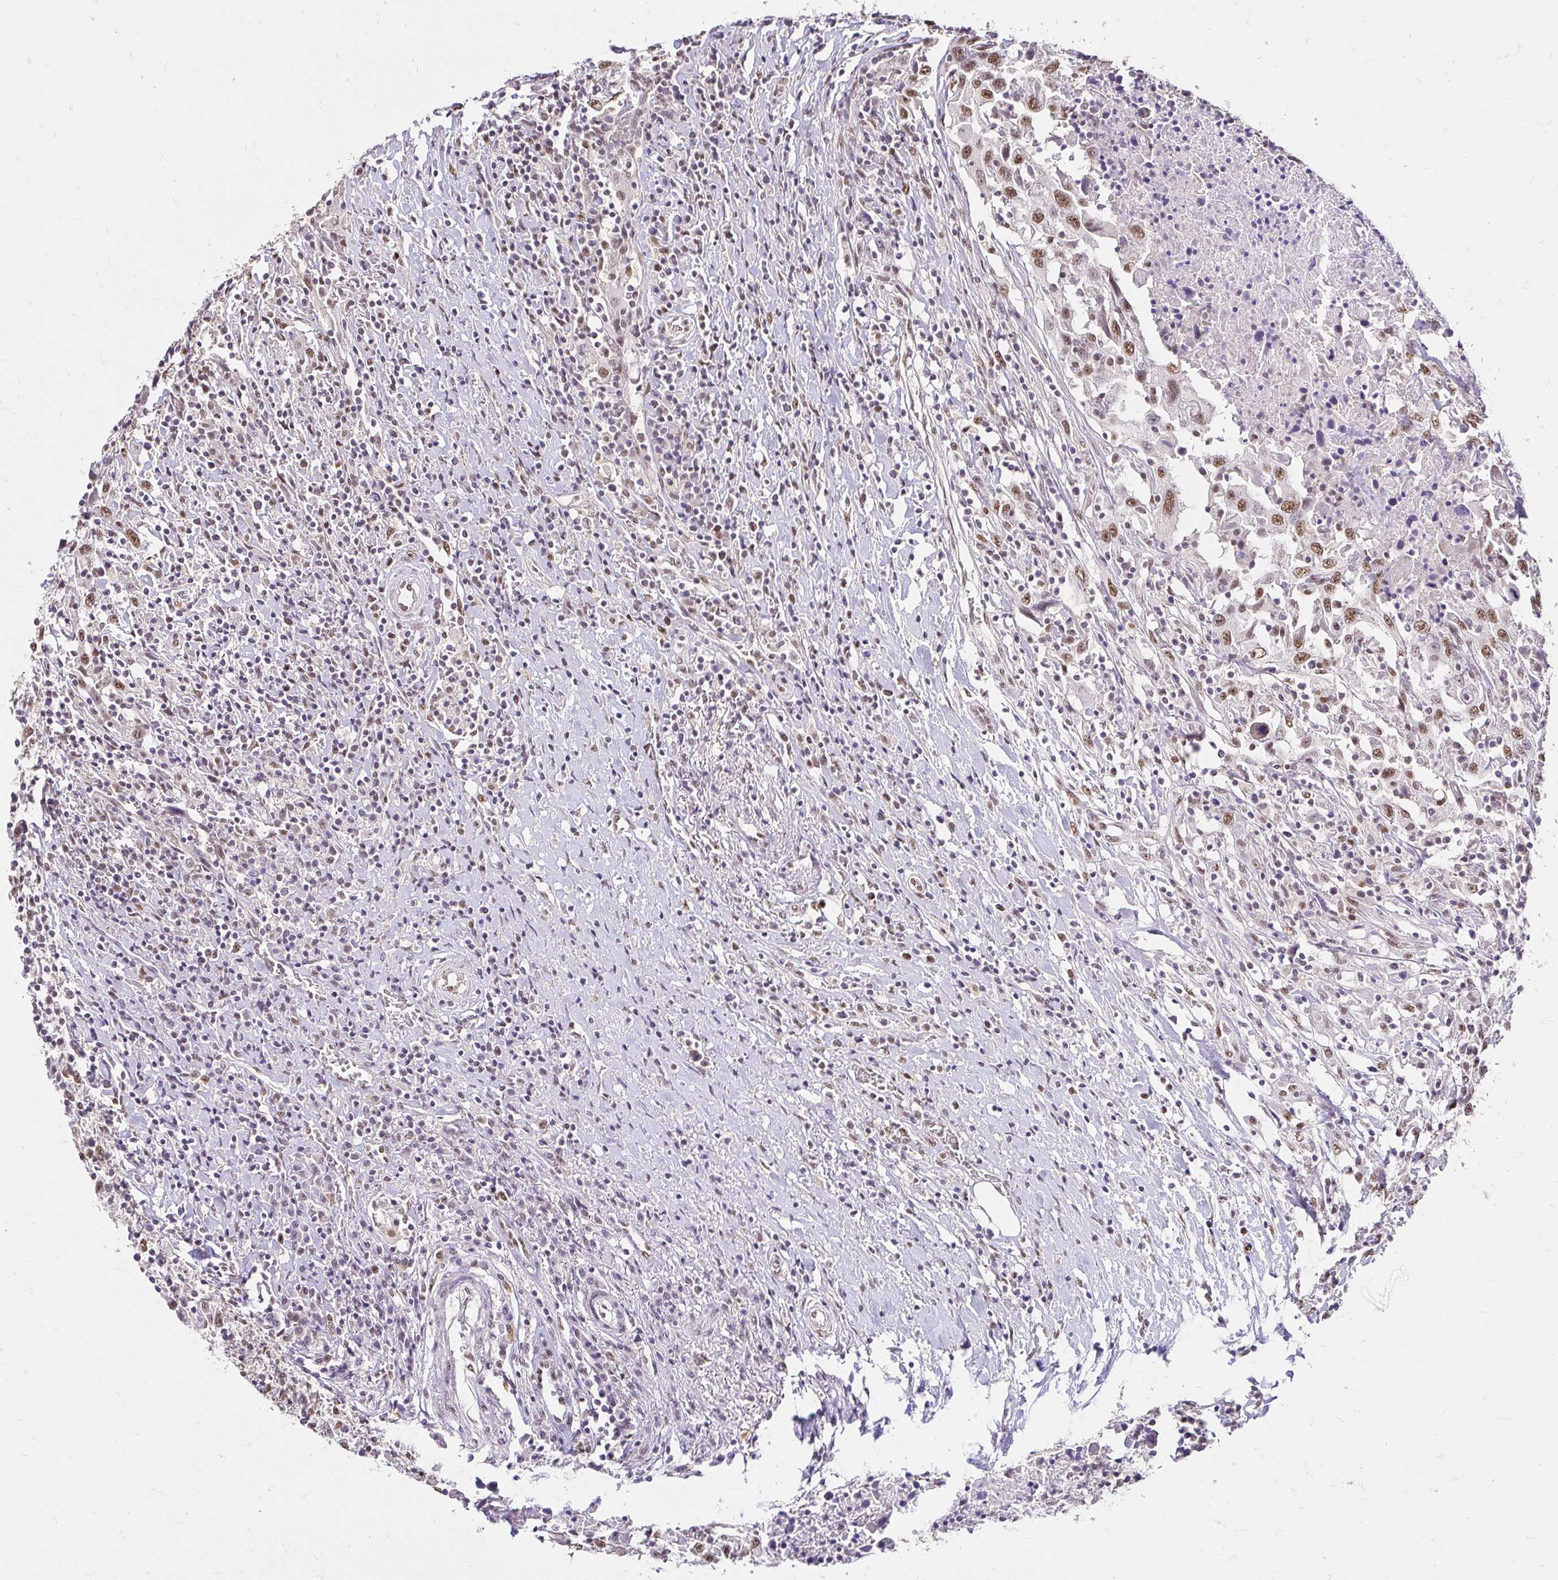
{"staining": {"intensity": "moderate", "quantity": ">75%", "location": "nuclear"}, "tissue": "urothelial cancer", "cell_type": "Tumor cells", "image_type": "cancer", "snomed": [{"axis": "morphology", "description": "Urothelial carcinoma, High grade"}, {"axis": "topography", "description": "Urinary bladder"}], "caption": "This histopathology image reveals immunohistochemistry (IHC) staining of urothelial carcinoma (high-grade), with medium moderate nuclear staining in about >75% of tumor cells.", "gene": "RIMS4", "patient": {"sex": "male", "age": 61}}